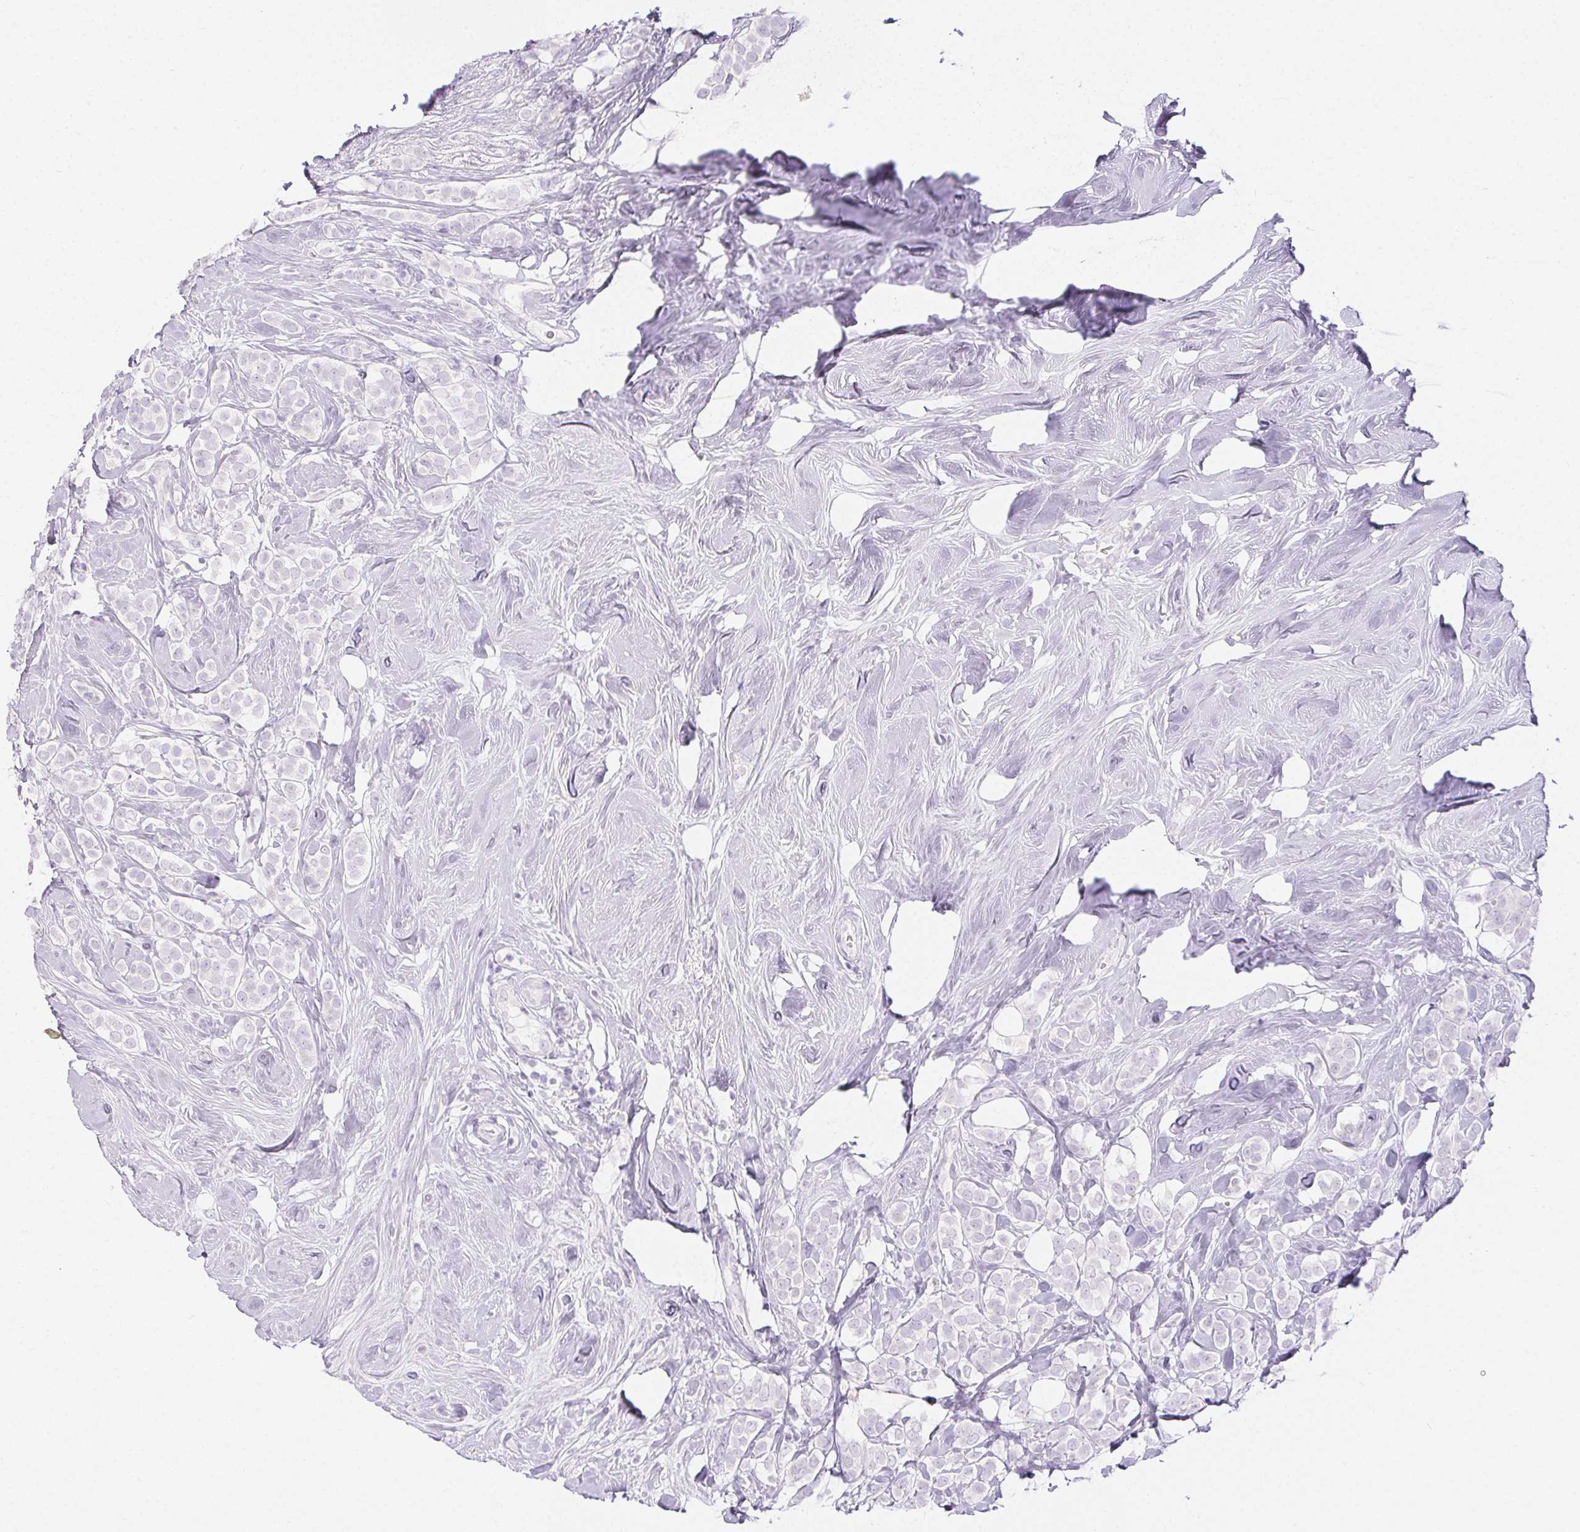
{"staining": {"intensity": "negative", "quantity": "none", "location": "none"}, "tissue": "breast cancer", "cell_type": "Tumor cells", "image_type": "cancer", "snomed": [{"axis": "morphology", "description": "Lobular carcinoma"}, {"axis": "topography", "description": "Breast"}], "caption": "Breast cancer (lobular carcinoma) was stained to show a protein in brown. There is no significant staining in tumor cells. (Brightfield microscopy of DAB immunohistochemistry at high magnification).", "gene": "SPRR3", "patient": {"sex": "female", "age": 49}}